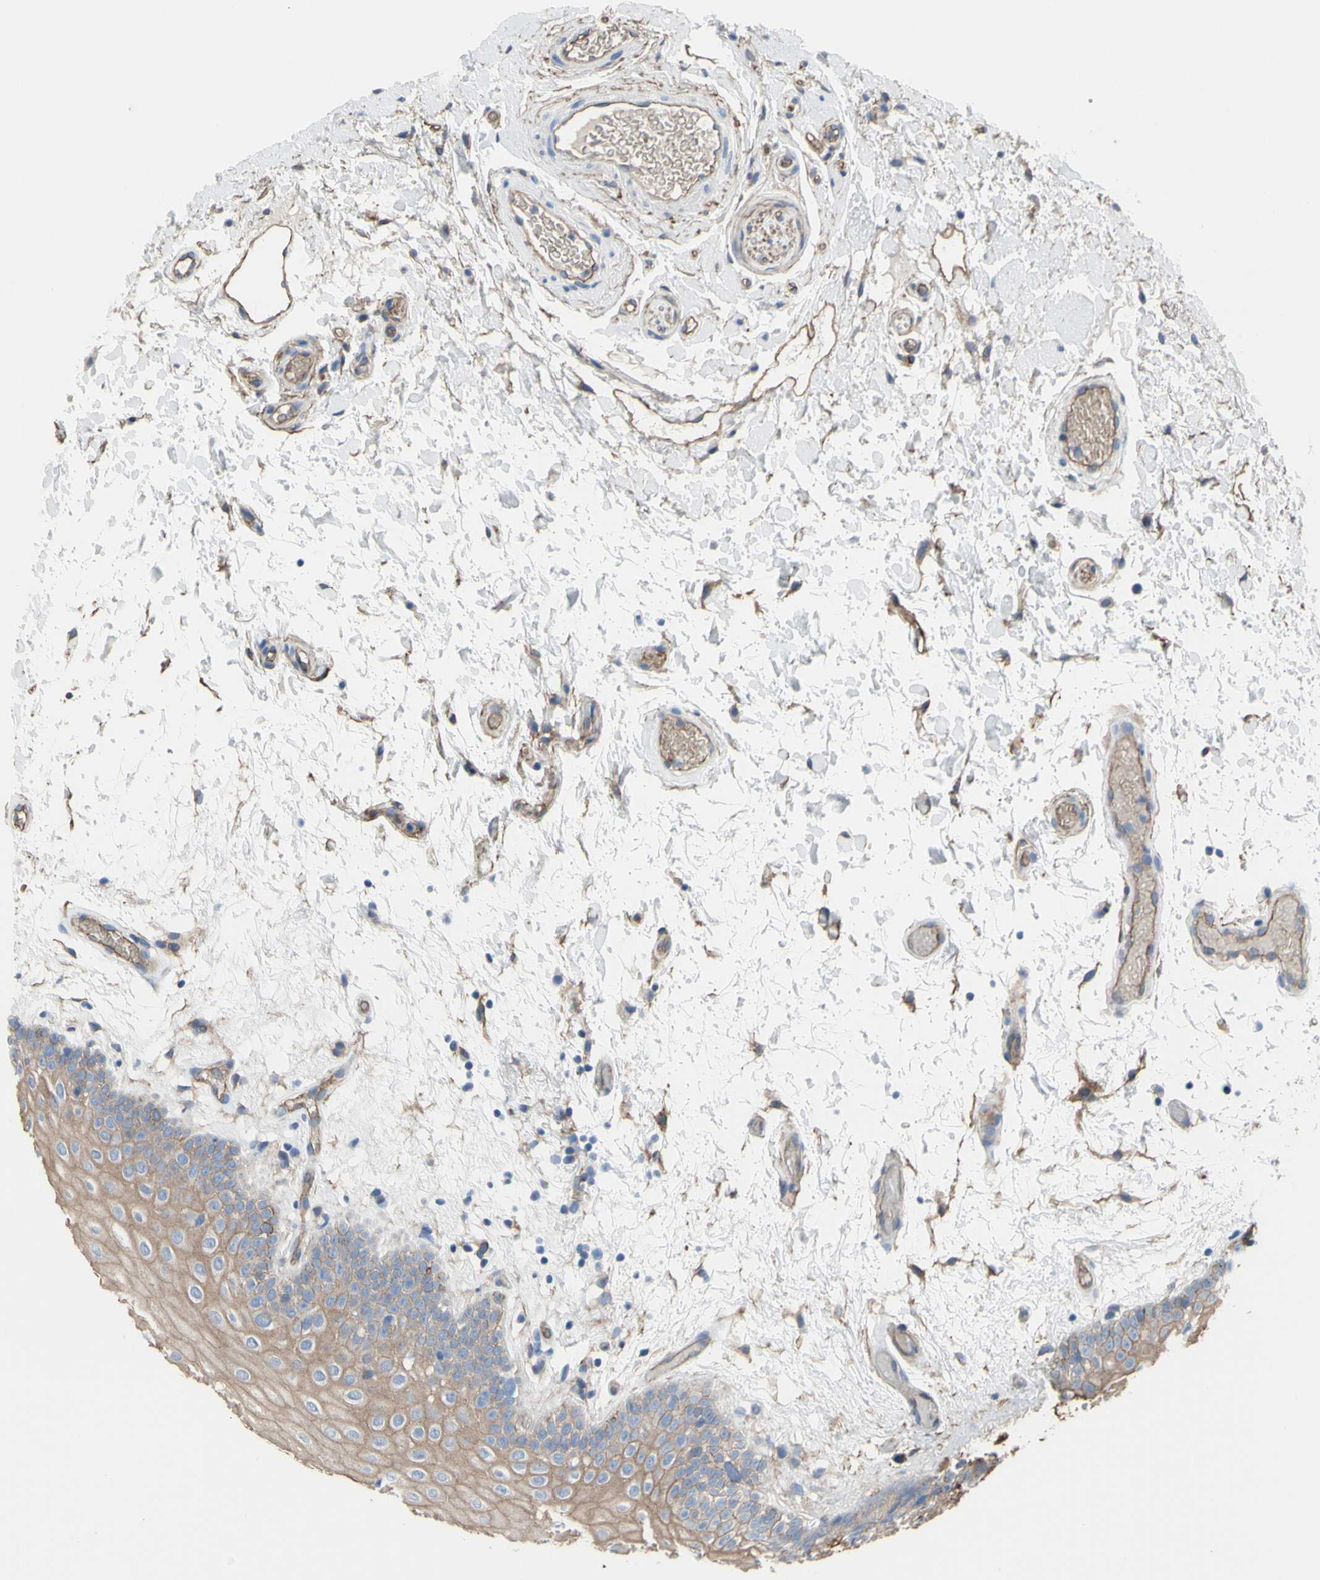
{"staining": {"intensity": "moderate", "quantity": "25%-75%", "location": "cytoplasmic/membranous"}, "tissue": "oral mucosa", "cell_type": "Squamous epithelial cells", "image_type": "normal", "snomed": [{"axis": "morphology", "description": "Normal tissue, NOS"}, {"axis": "morphology", "description": "Squamous cell carcinoma, NOS"}, {"axis": "topography", "description": "Skeletal muscle"}, {"axis": "topography", "description": "Oral tissue"}, {"axis": "topography", "description": "Head-Neck"}], "caption": "An immunohistochemistry (IHC) image of normal tissue is shown. Protein staining in brown labels moderate cytoplasmic/membranous positivity in oral mucosa within squamous epithelial cells.", "gene": "TPBG", "patient": {"sex": "male", "age": 71}}